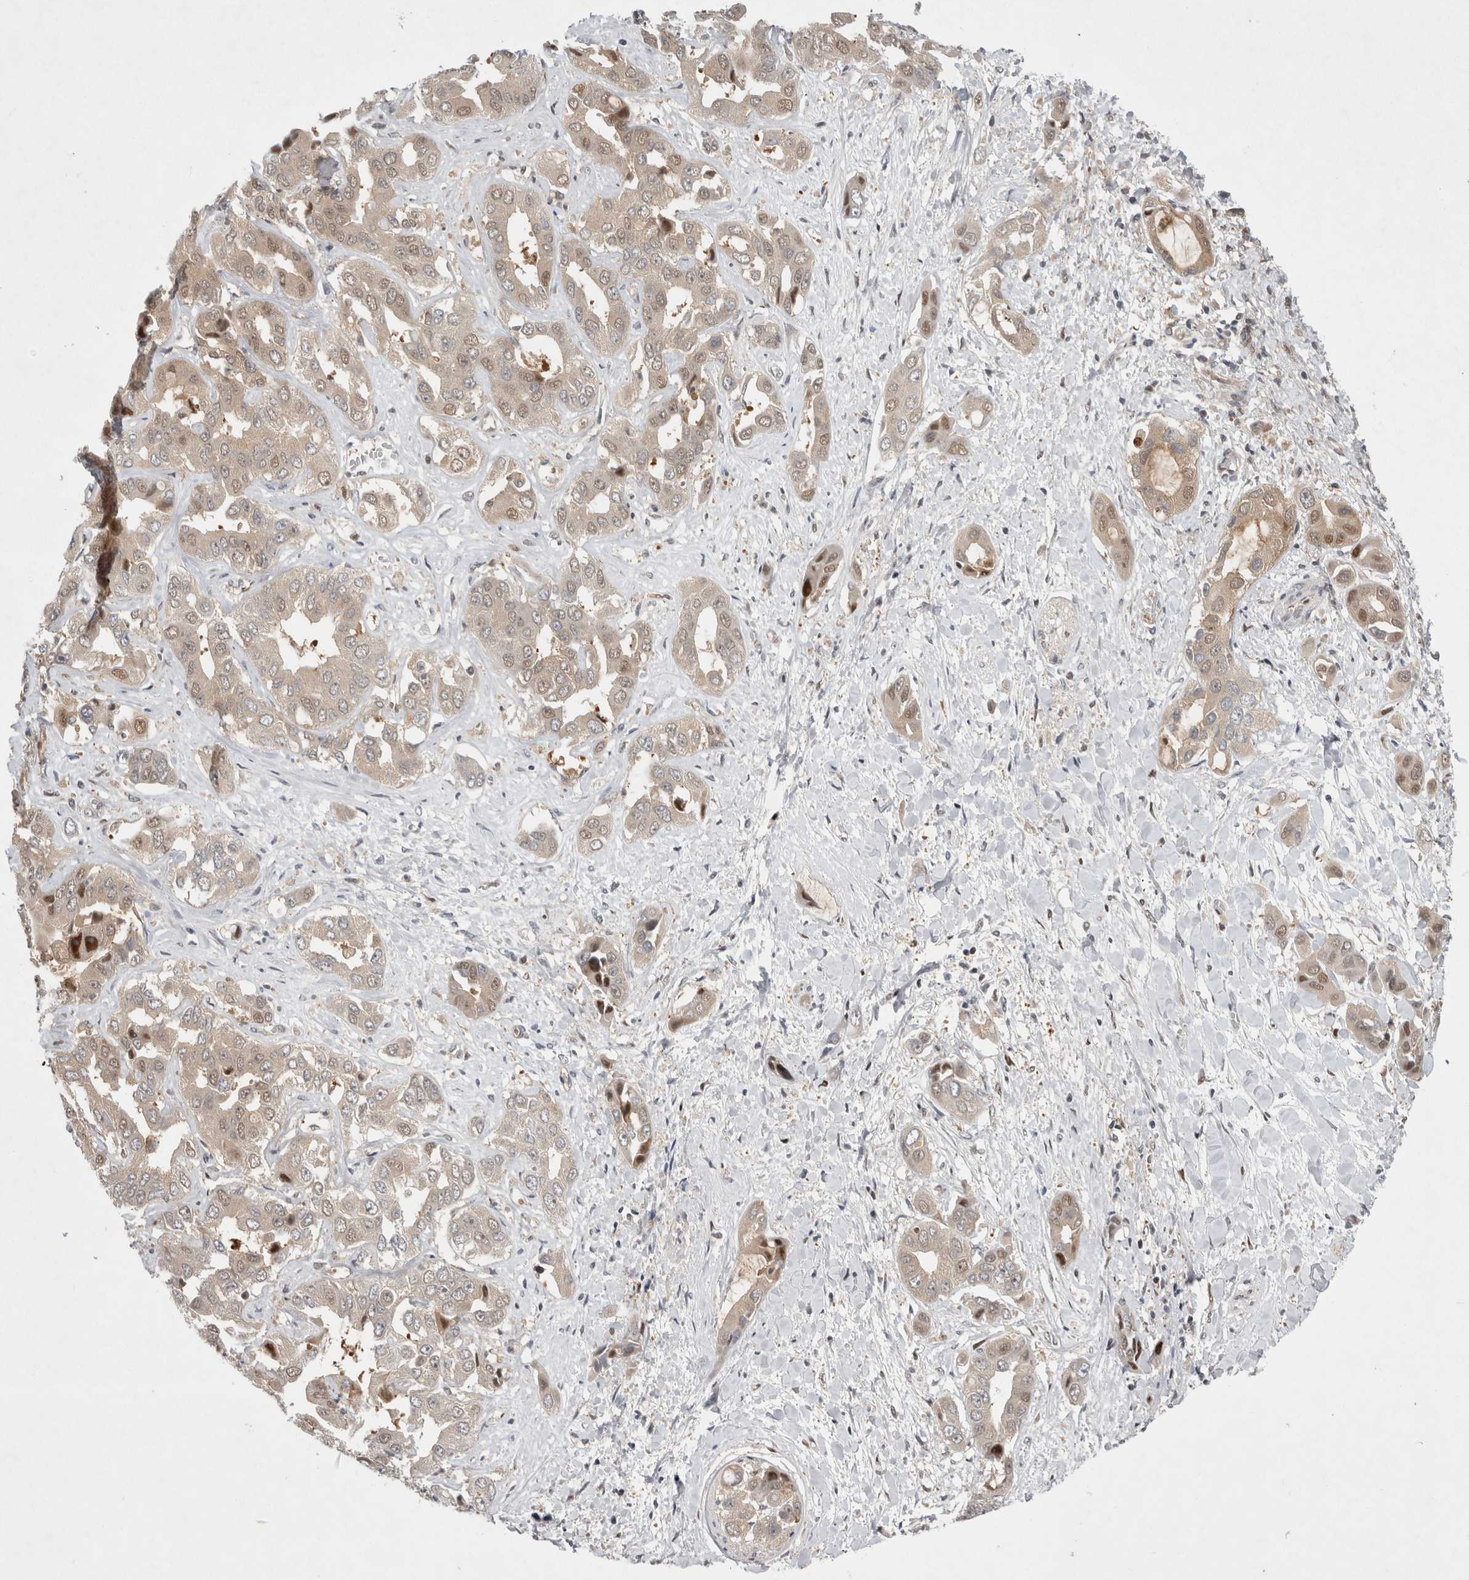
{"staining": {"intensity": "moderate", "quantity": "<25%", "location": "nuclear"}, "tissue": "liver cancer", "cell_type": "Tumor cells", "image_type": "cancer", "snomed": [{"axis": "morphology", "description": "Cholangiocarcinoma"}, {"axis": "topography", "description": "Liver"}], "caption": "Liver cancer was stained to show a protein in brown. There is low levels of moderate nuclear positivity in approximately <25% of tumor cells.", "gene": "PSMB2", "patient": {"sex": "female", "age": 52}}